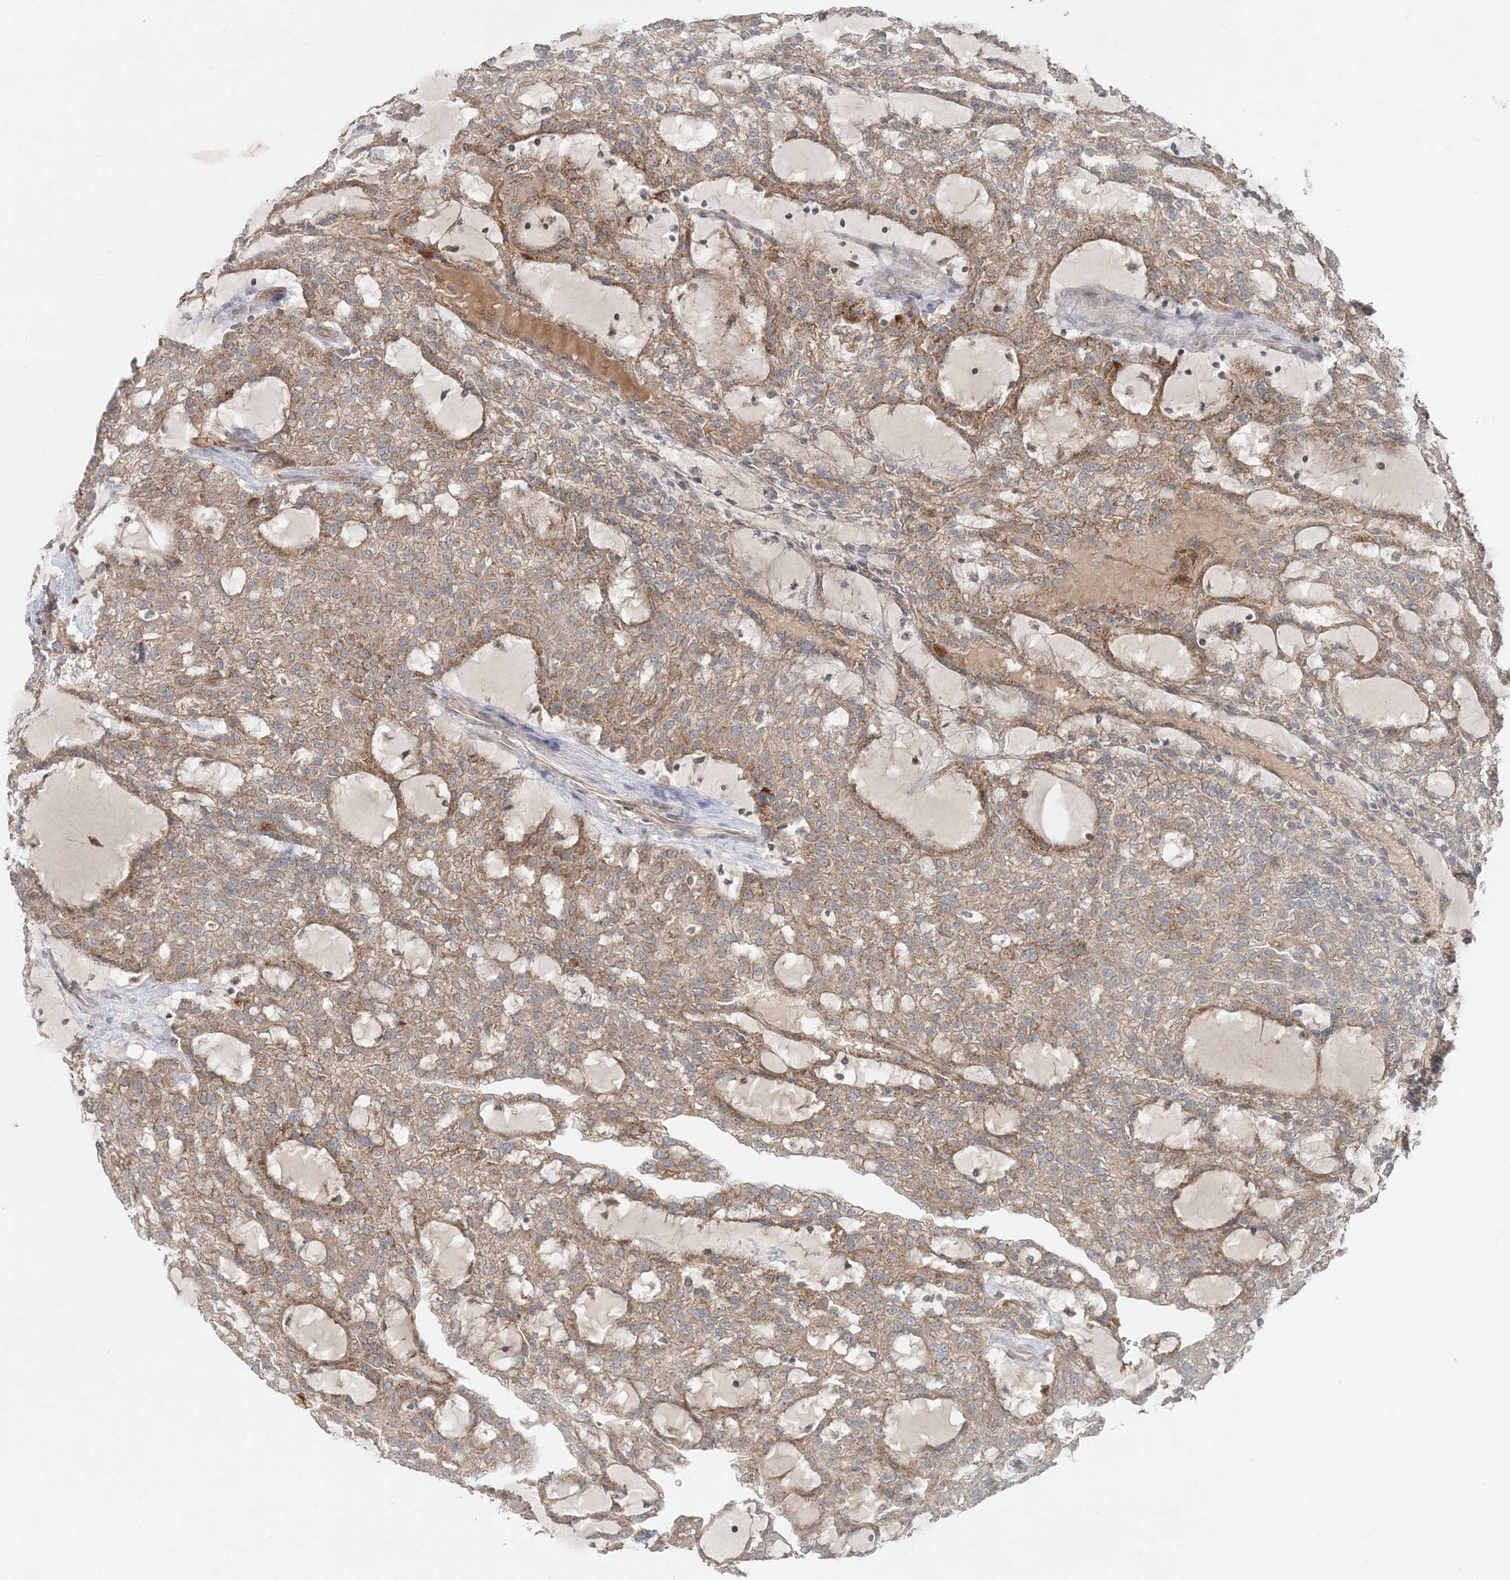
{"staining": {"intensity": "moderate", "quantity": ">75%", "location": "cytoplasmic/membranous"}, "tissue": "renal cancer", "cell_type": "Tumor cells", "image_type": "cancer", "snomed": [{"axis": "morphology", "description": "Adenocarcinoma, NOS"}, {"axis": "topography", "description": "Kidney"}], "caption": "Immunohistochemical staining of renal adenocarcinoma shows moderate cytoplasmic/membranous protein expression in about >75% of tumor cells. (brown staining indicates protein expression, while blue staining denotes nuclei).", "gene": "LRPPRC", "patient": {"sex": "male", "age": 63}}